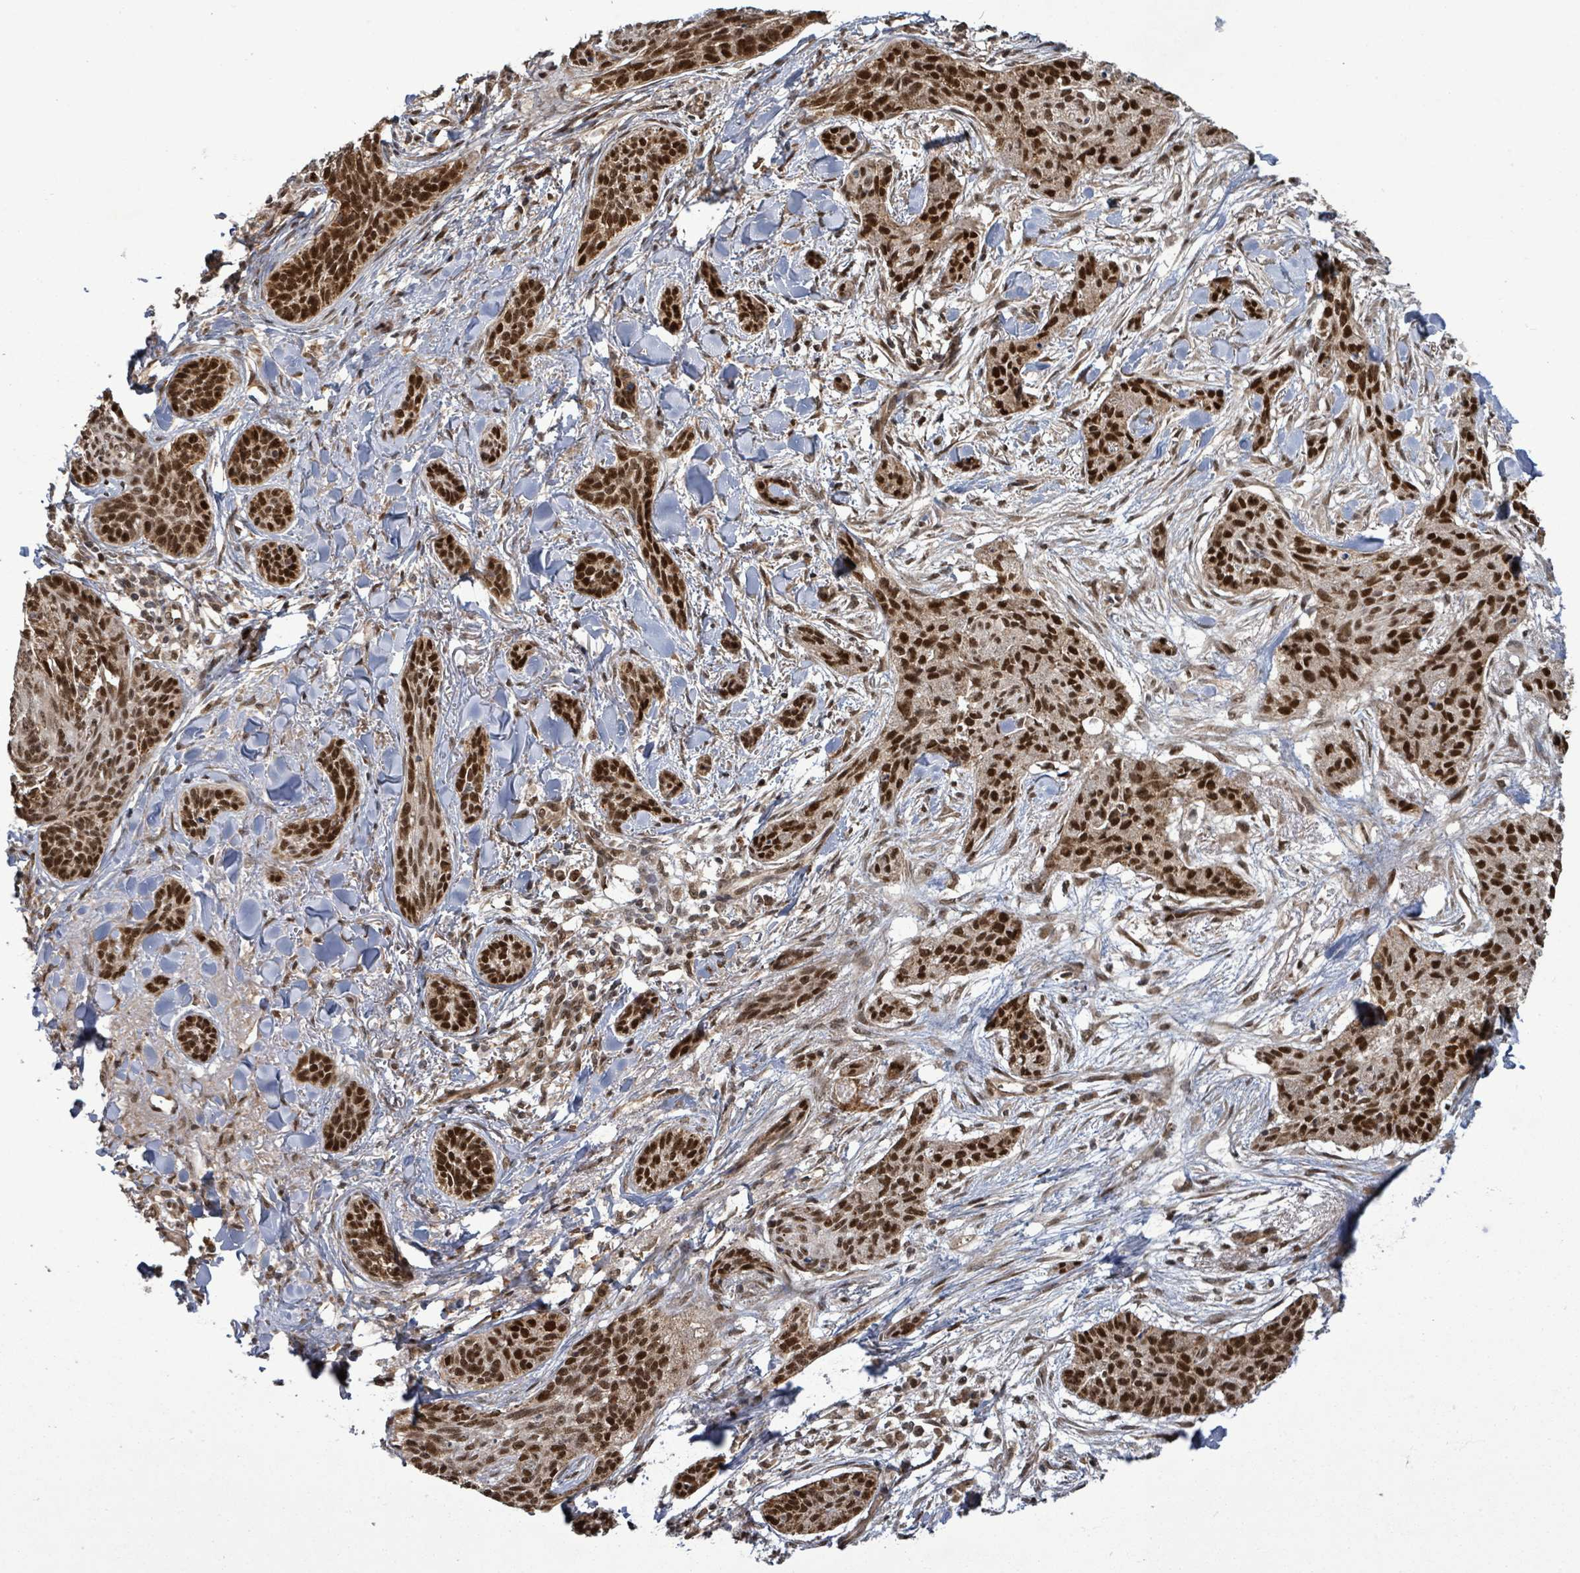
{"staining": {"intensity": "strong", "quantity": ">75%", "location": "nuclear"}, "tissue": "skin cancer", "cell_type": "Tumor cells", "image_type": "cancer", "snomed": [{"axis": "morphology", "description": "Basal cell carcinoma"}, {"axis": "topography", "description": "Skin"}], "caption": "Tumor cells show strong nuclear positivity in approximately >75% of cells in skin cancer (basal cell carcinoma). (DAB IHC, brown staining for protein, blue staining for nuclei).", "gene": "PATZ1", "patient": {"sex": "male", "age": 52}}